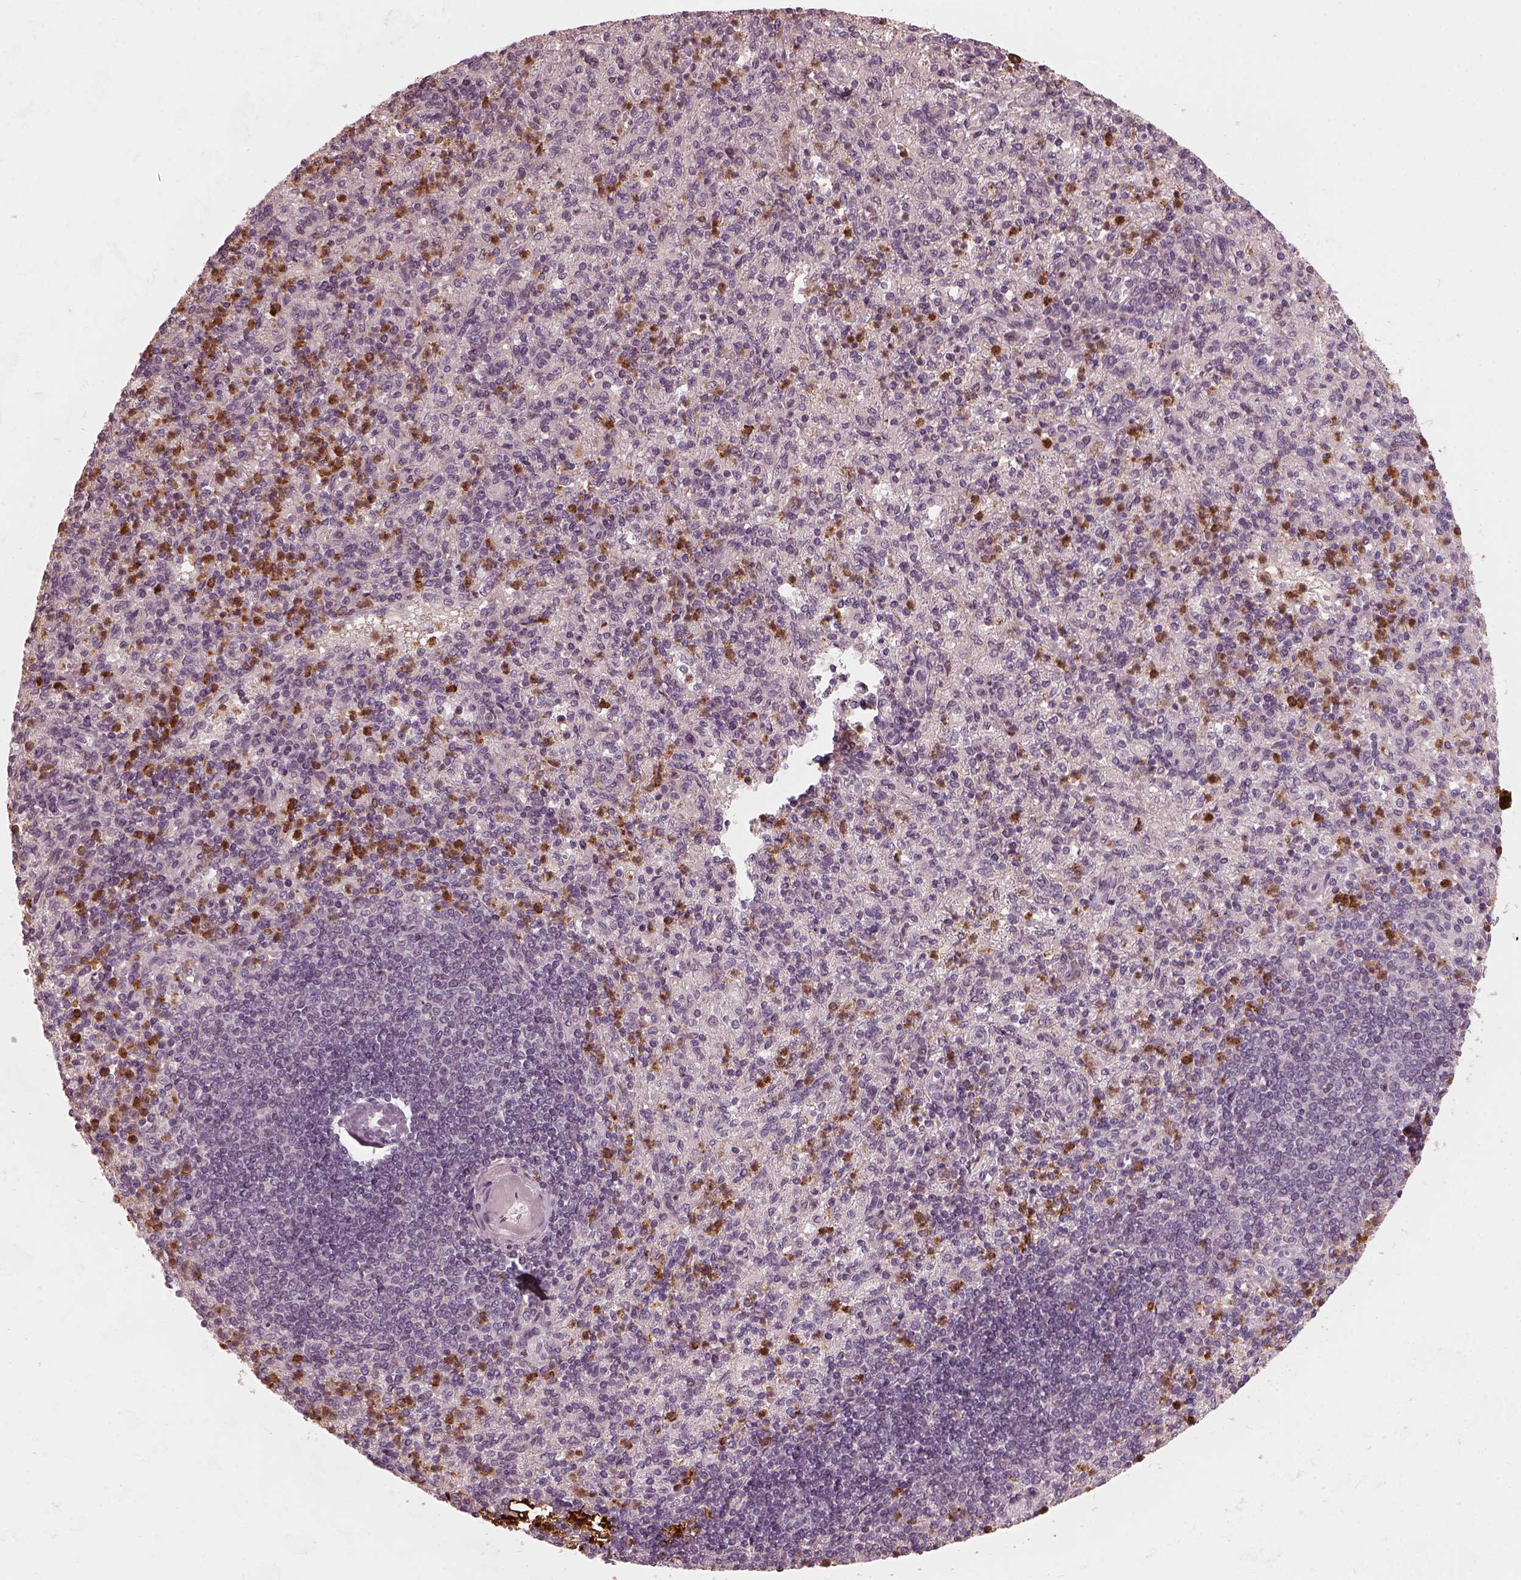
{"staining": {"intensity": "moderate", "quantity": "<25%", "location": "cytoplasmic/membranous"}, "tissue": "spleen", "cell_type": "Cells in red pulp", "image_type": "normal", "snomed": [{"axis": "morphology", "description": "Normal tissue, NOS"}, {"axis": "topography", "description": "Spleen"}], "caption": "Approximately <25% of cells in red pulp in normal human spleen exhibit moderate cytoplasmic/membranous protein expression as visualized by brown immunohistochemical staining.", "gene": "CHIT1", "patient": {"sex": "female", "age": 74}}